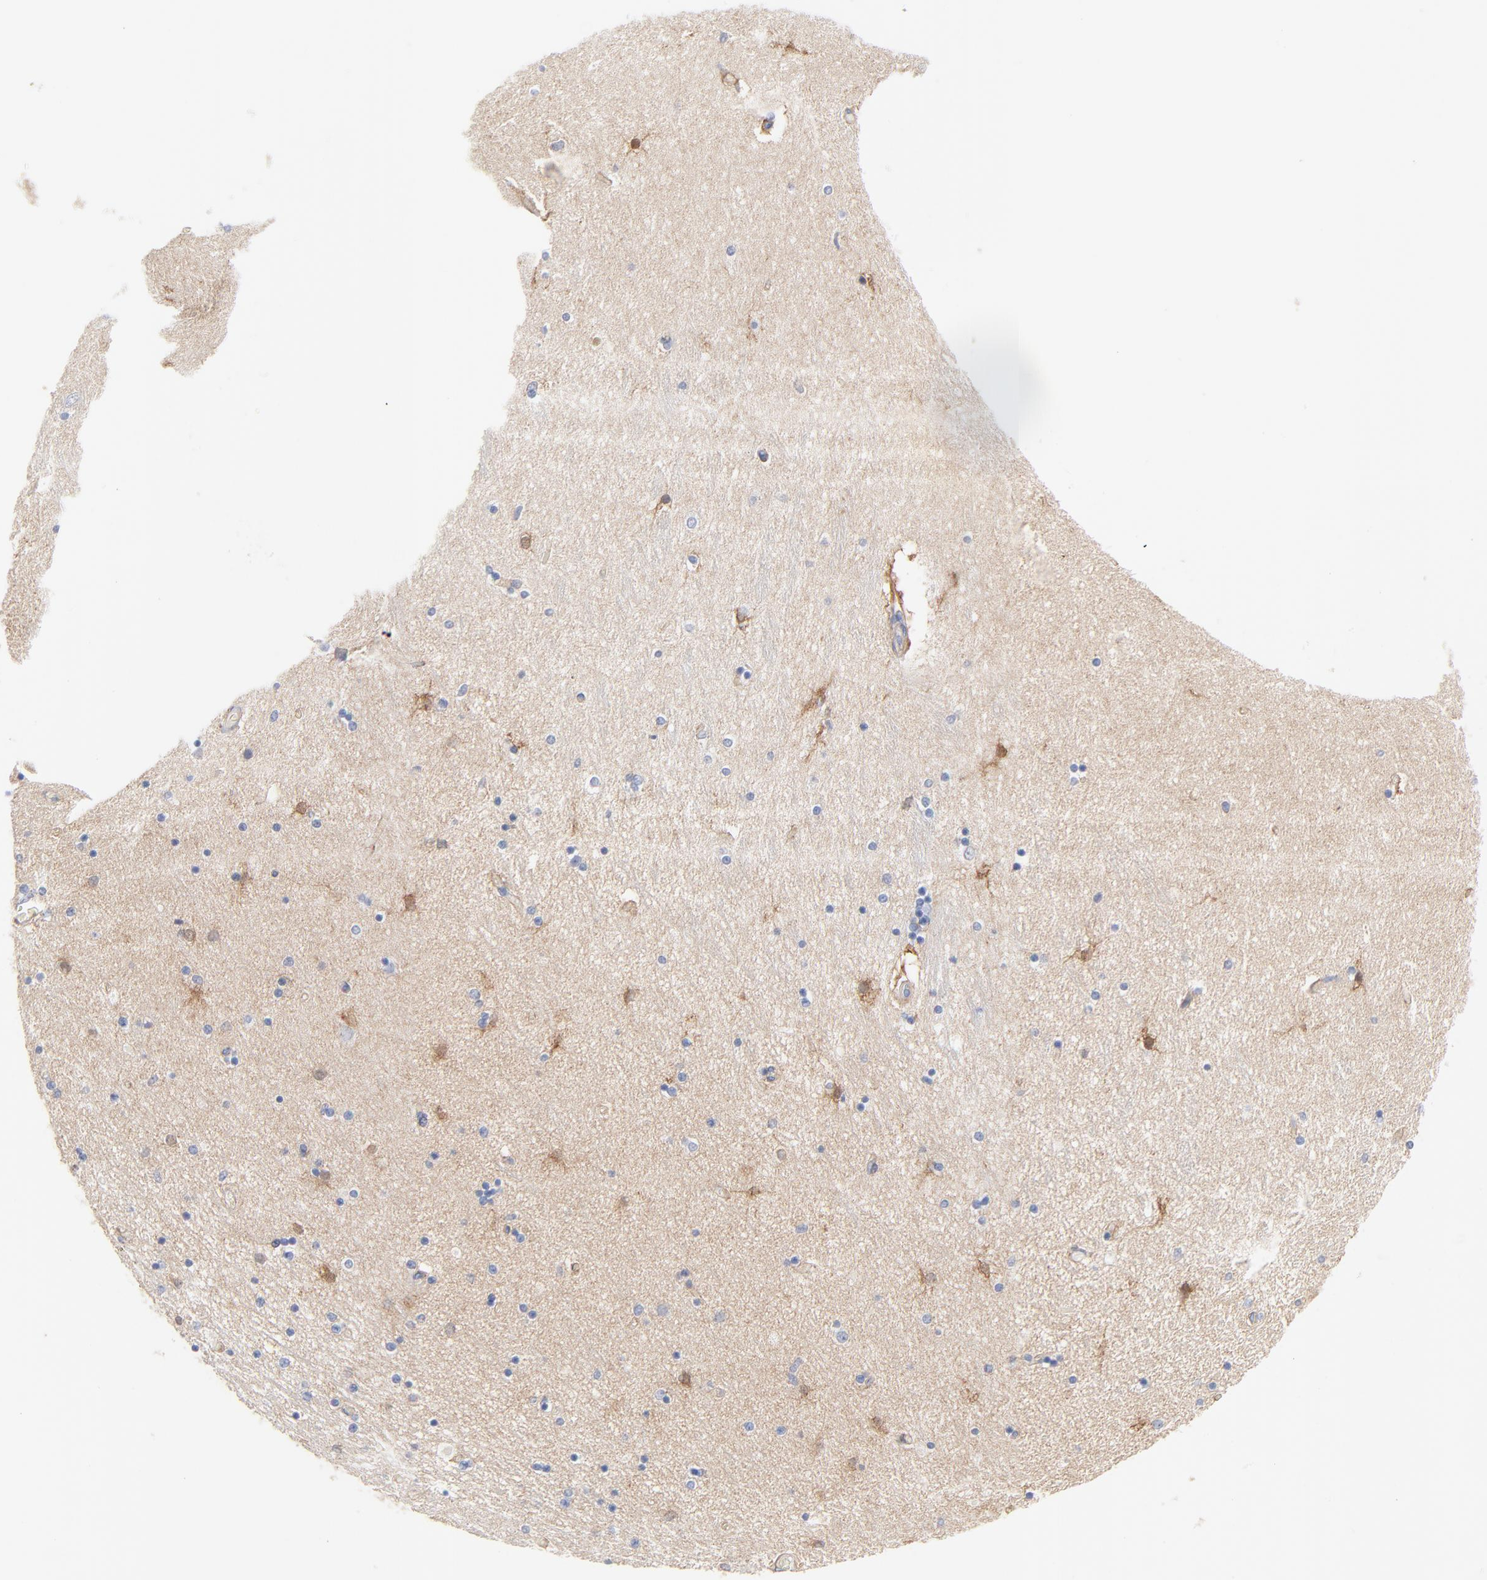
{"staining": {"intensity": "moderate", "quantity": "<25%", "location": "cytoplasmic/membranous,nuclear"}, "tissue": "hippocampus", "cell_type": "Glial cells", "image_type": "normal", "snomed": [{"axis": "morphology", "description": "Normal tissue, NOS"}, {"axis": "topography", "description": "Hippocampus"}], "caption": "Glial cells demonstrate low levels of moderate cytoplasmic/membranous,nuclear staining in approximately <25% of cells in unremarkable human hippocampus.", "gene": "SEPTIN11", "patient": {"sex": "female", "age": 54}}